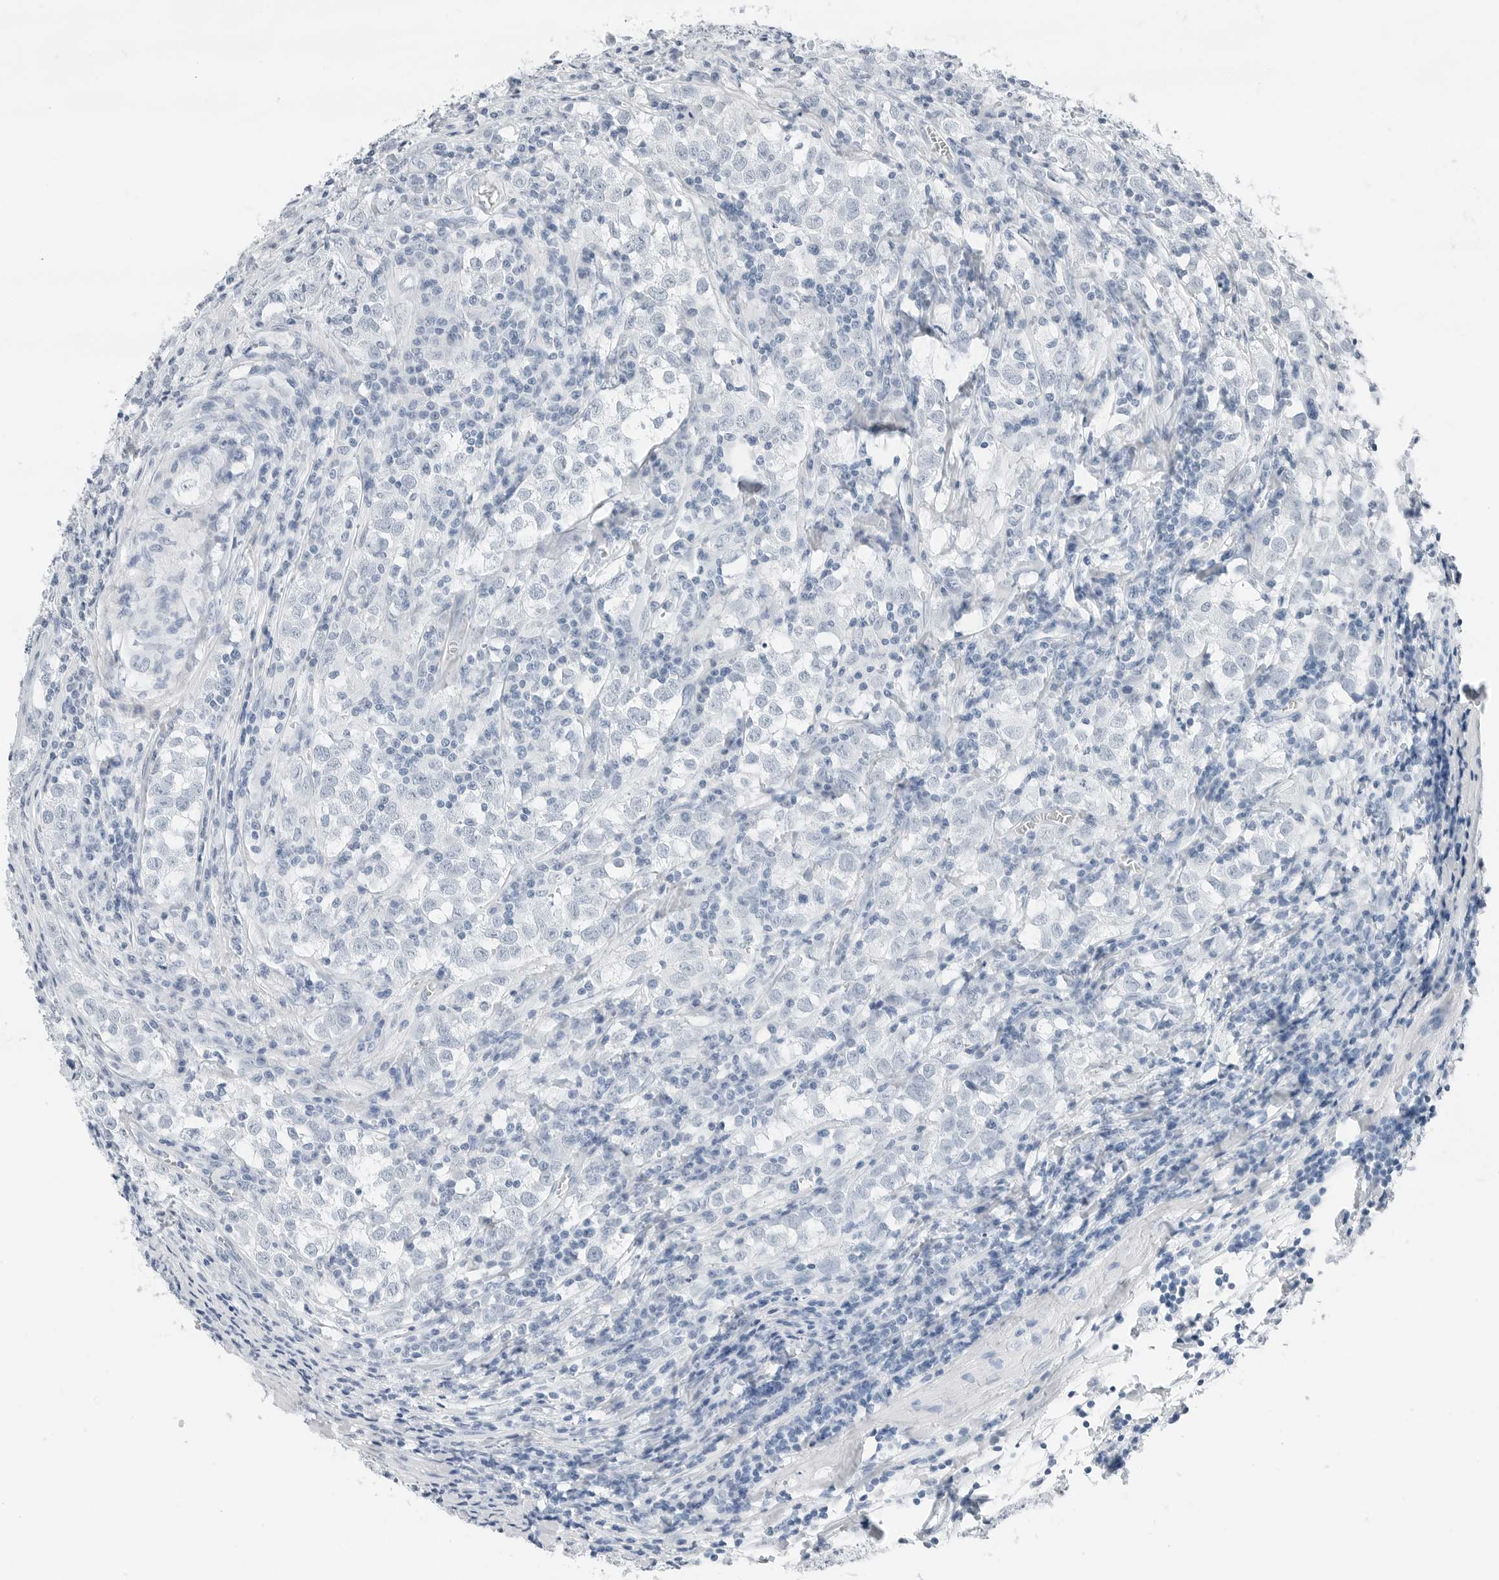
{"staining": {"intensity": "negative", "quantity": "none", "location": "none"}, "tissue": "testis cancer", "cell_type": "Tumor cells", "image_type": "cancer", "snomed": [{"axis": "morphology", "description": "Seminoma, NOS"}, {"axis": "morphology", "description": "Carcinoma, Embryonal, NOS"}, {"axis": "topography", "description": "Testis"}], "caption": "A high-resolution micrograph shows immunohistochemistry (IHC) staining of testis cancer (seminoma), which shows no significant expression in tumor cells. (DAB (3,3'-diaminobenzidine) immunohistochemistry, high magnification).", "gene": "SLPI", "patient": {"sex": "male", "age": 43}}